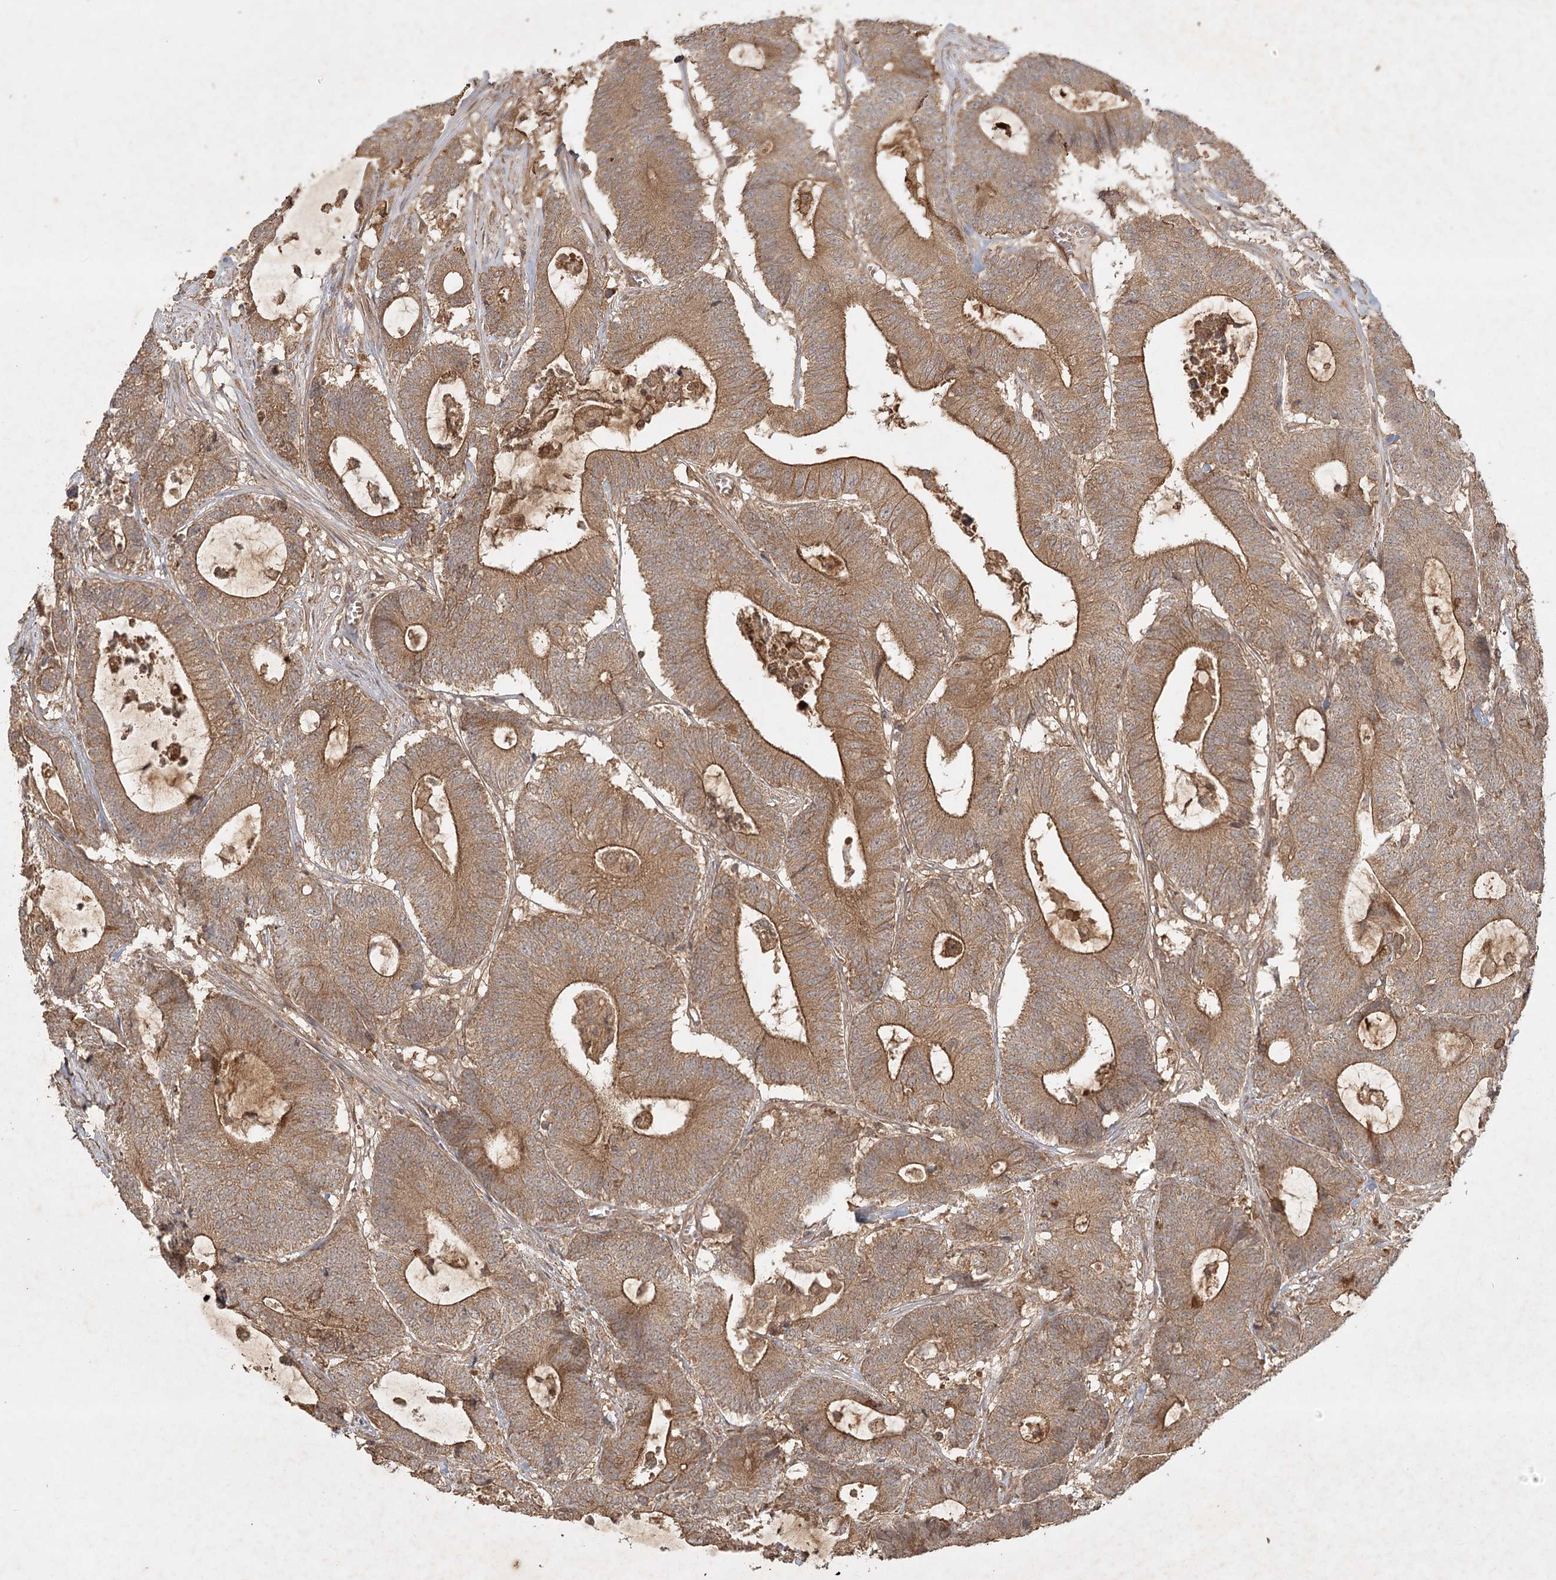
{"staining": {"intensity": "moderate", "quantity": ">75%", "location": "cytoplasmic/membranous"}, "tissue": "colorectal cancer", "cell_type": "Tumor cells", "image_type": "cancer", "snomed": [{"axis": "morphology", "description": "Adenocarcinoma, NOS"}, {"axis": "topography", "description": "Colon"}], "caption": "Colorectal adenocarcinoma tissue demonstrates moderate cytoplasmic/membranous positivity in about >75% of tumor cells Nuclei are stained in blue.", "gene": "ARL13A", "patient": {"sex": "female", "age": 84}}